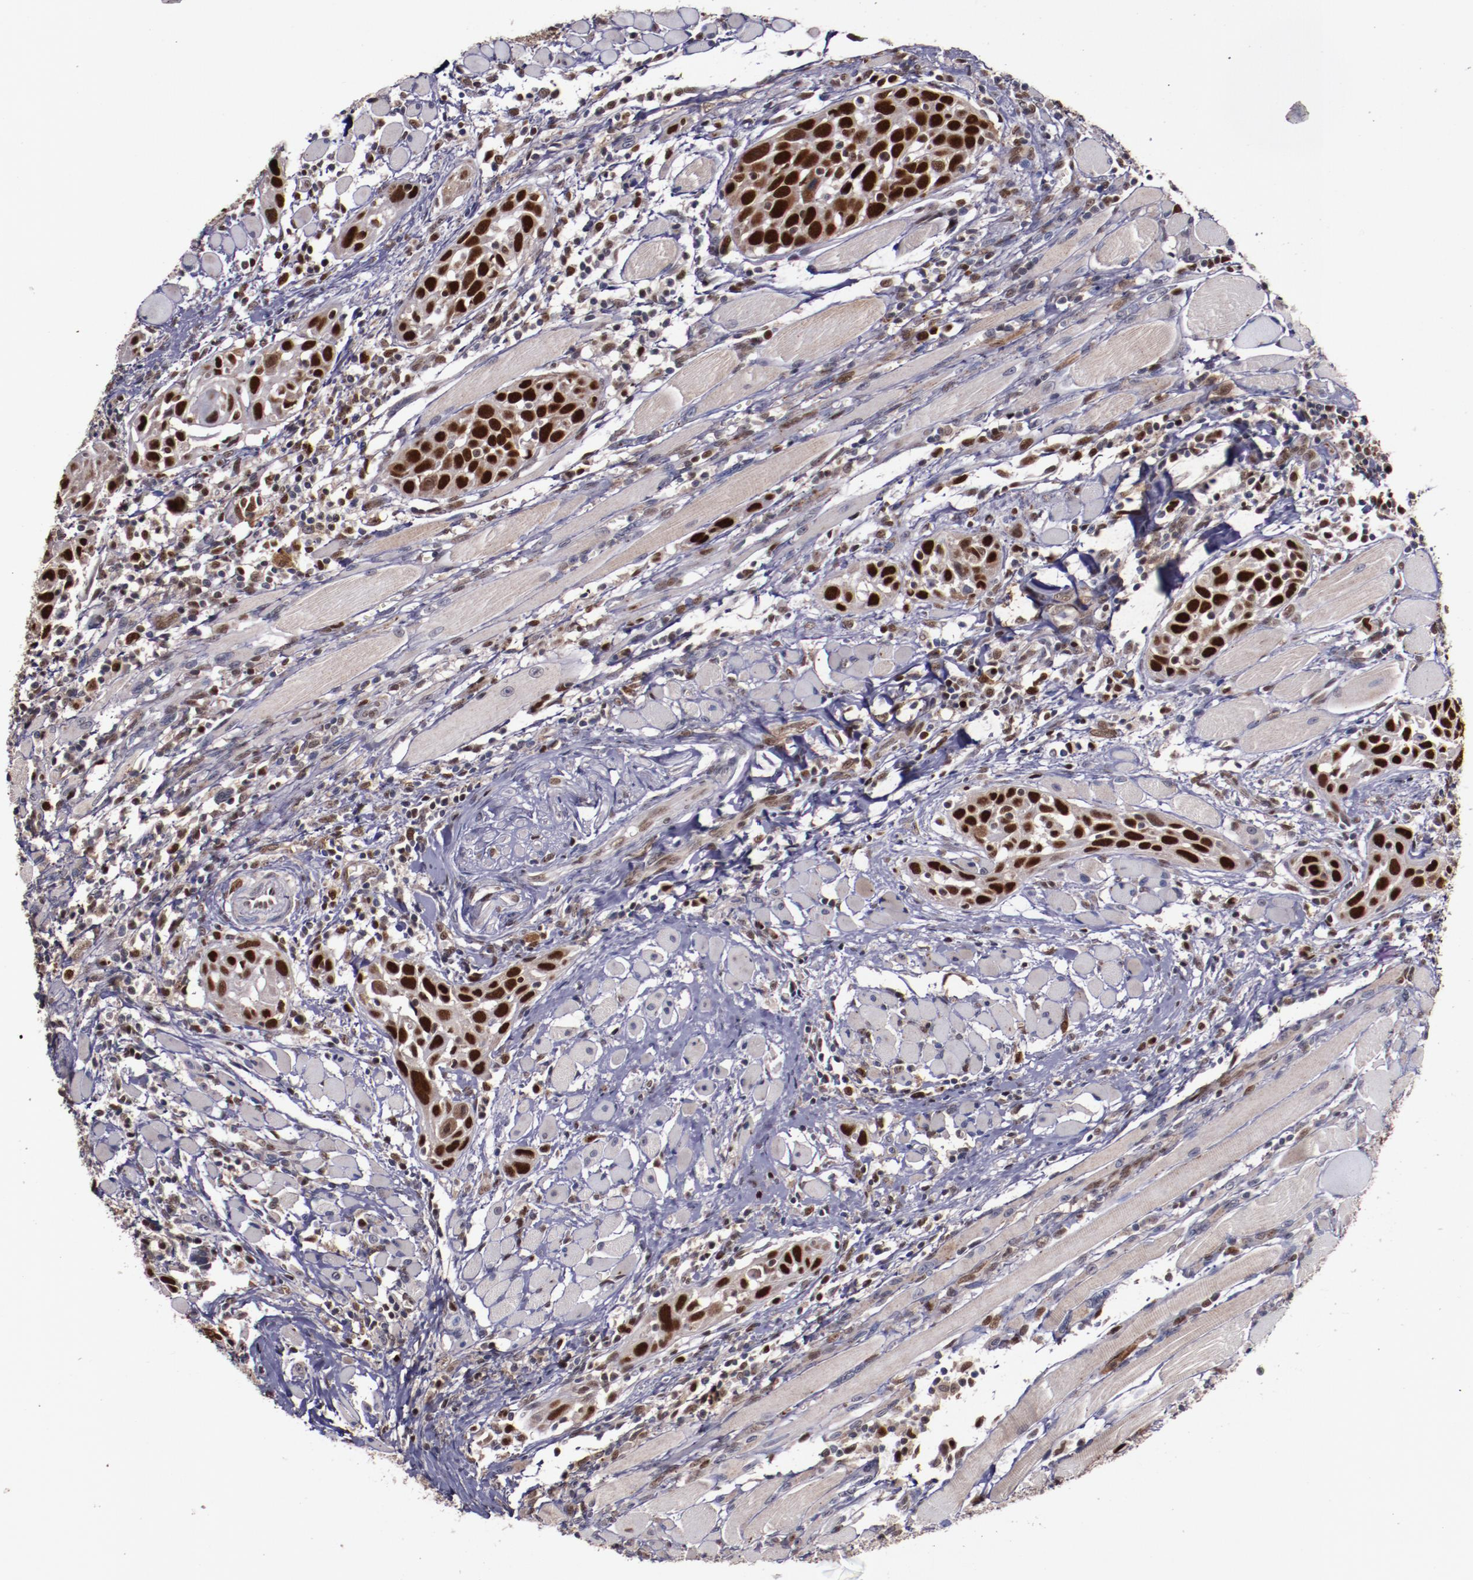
{"staining": {"intensity": "strong", "quantity": ">75%", "location": "nuclear"}, "tissue": "head and neck cancer", "cell_type": "Tumor cells", "image_type": "cancer", "snomed": [{"axis": "morphology", "description": "Squamous cell carcinoma, NOS"}, {"axis": "topography", "description": "Oral tissue"}, {"axis": "topography", "description": "Head-Neck"}], "caption": "Strong nuclear protein staining is present in about >75% of tumor cells in head and neck cancer.", "gene": "CHEK2", "patient": {"sex": "female", "age": 50}}